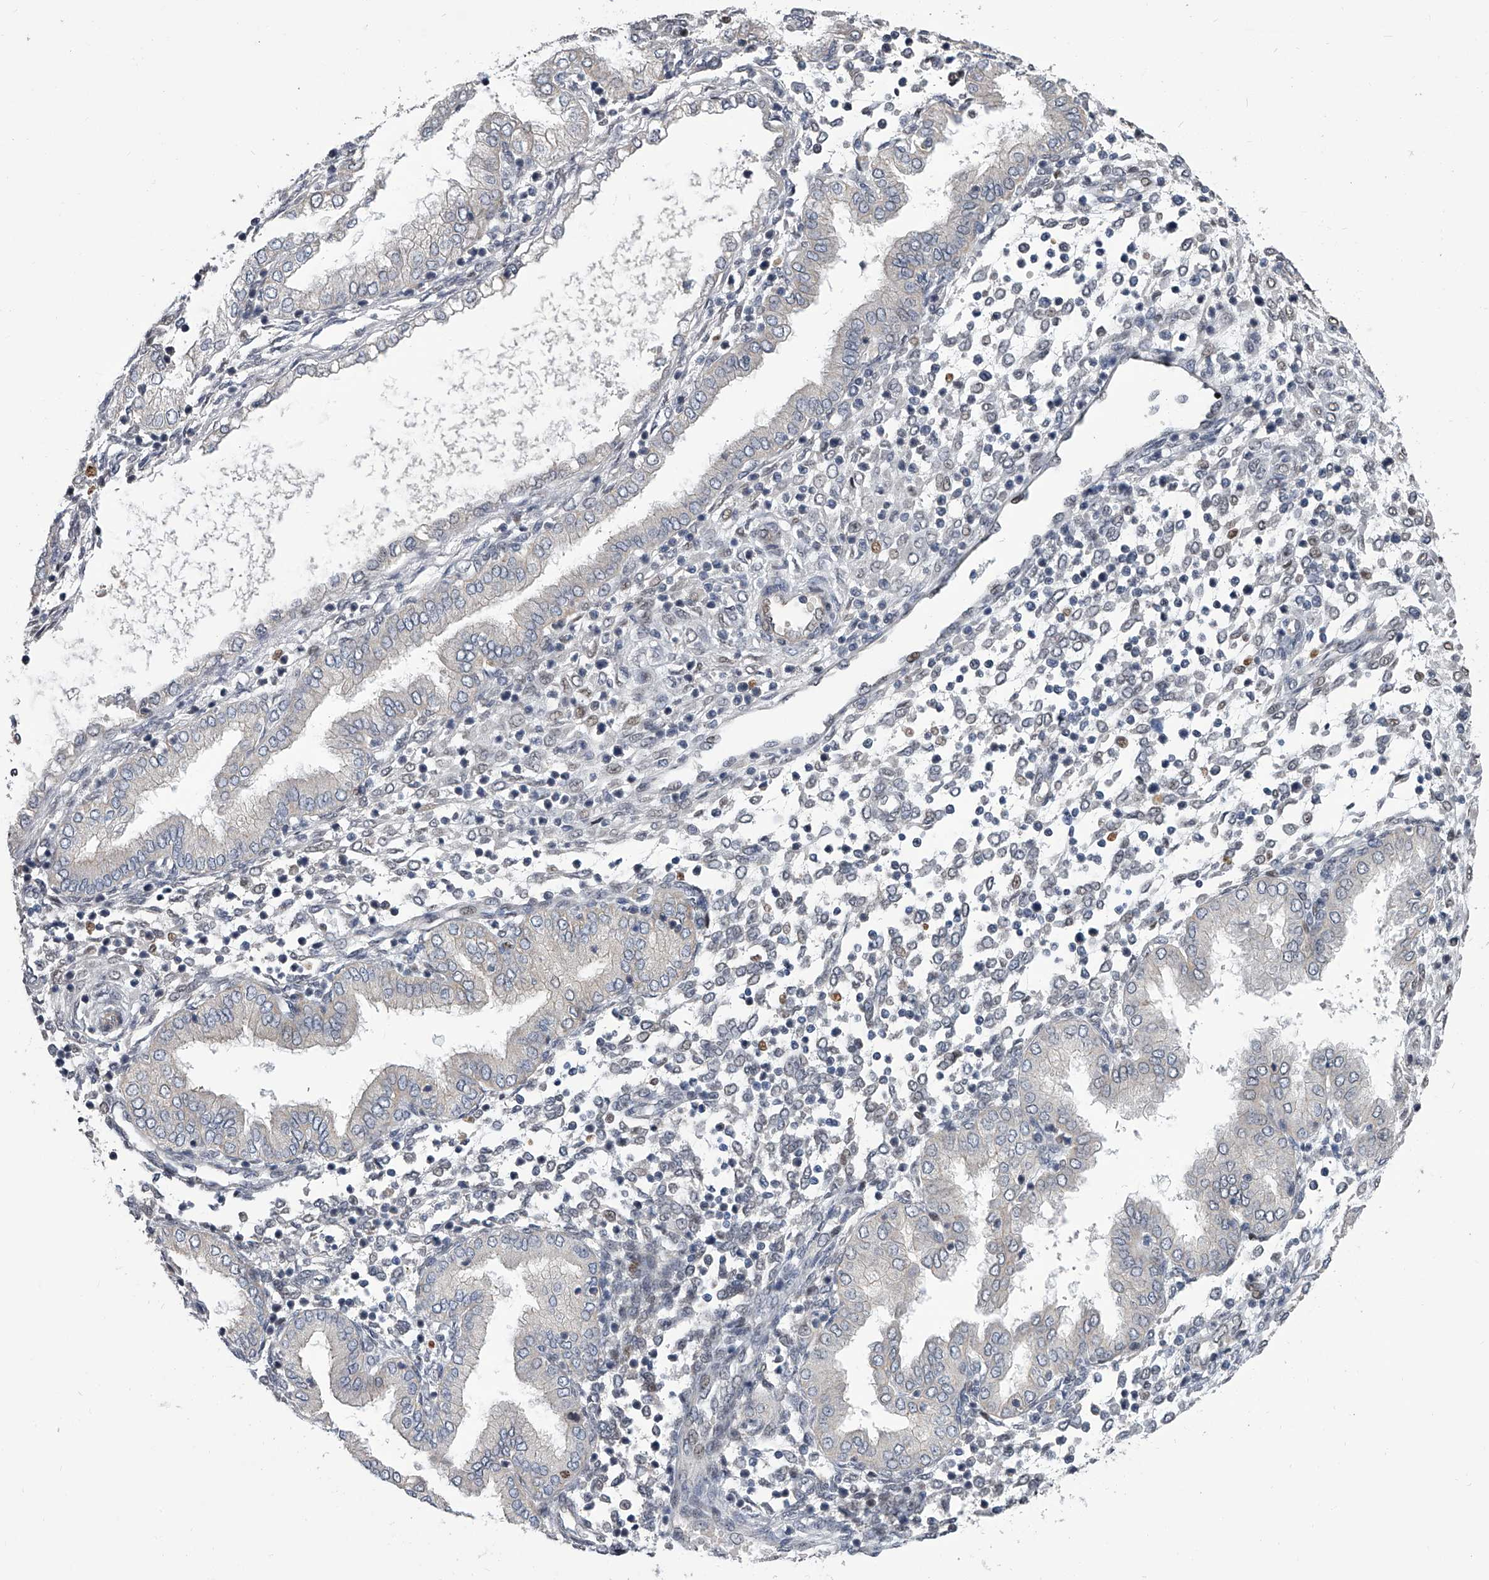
{"staining": {"intensity": "negative", "quantity": "none", "location": "none"}, "tissue": "endometrium", "cell_type": "Cells in endometrial stroma", "image_type": "normal", "snomed": [{"axis": "morphology", "description": "Normal tissue, NOS"}, {"axis": "topography", "description": "Endometrium"}], "caption": "High magnification brightfield microscopy of benign endometrium stained with DAB (brown) and counterstained with hematoxylin (blue): cells in endometrial stroma show no significant expression.", "gene": "ZNF426", "patient": {"sex": "female", "age": 53}}